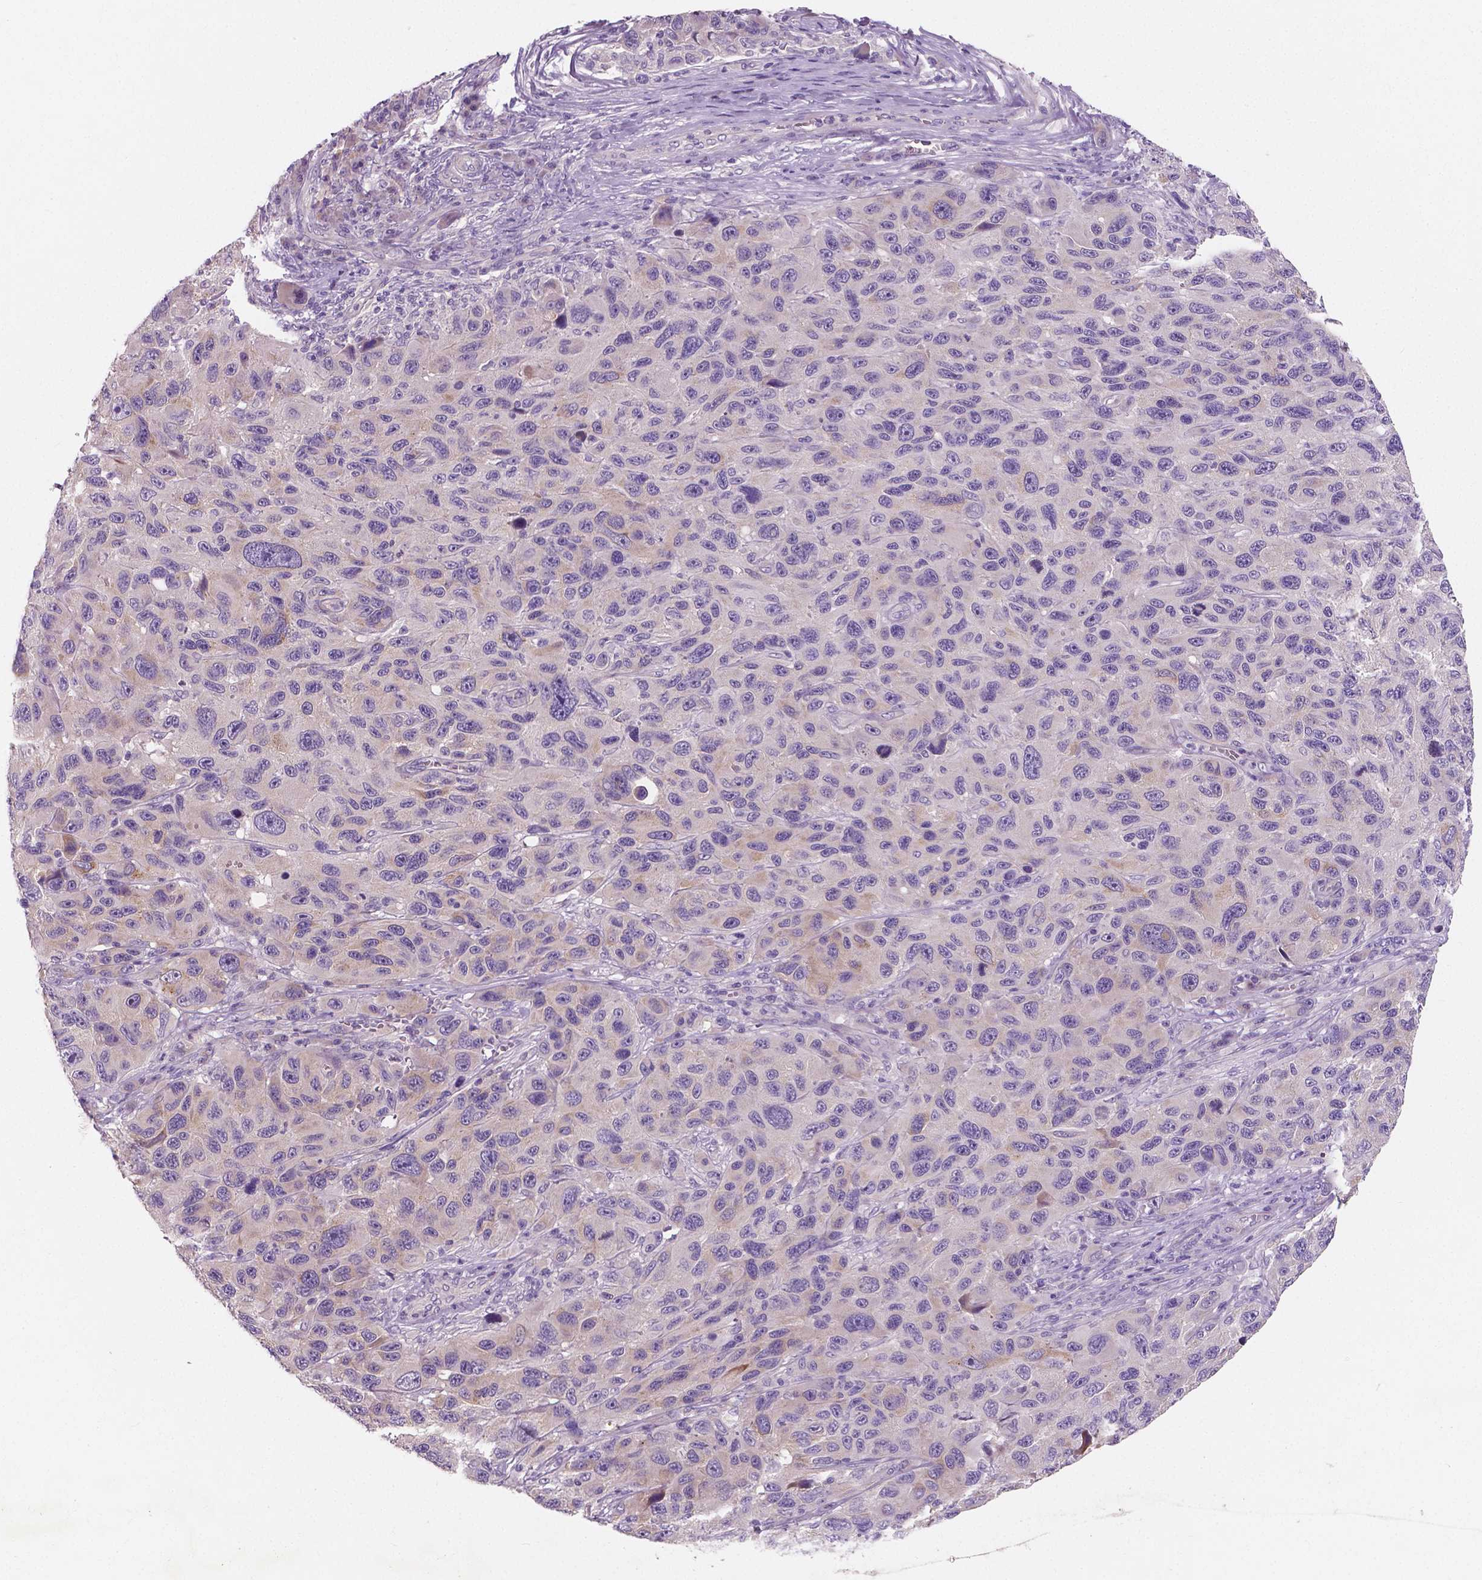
{"staining": {"intensity": "moderate", "quantity": "<25%", "location": "cytoplasmic/membranous"}, "tissue": "melanoma", "cell_type": "Tumor cells", "image_type": "cancer", "snomed": [{"axis": "morphology", "description": "Malignant melanoma, NOS"}, {"axis": "topography", "description": "Skin"}], "caption": "Immunohistochemistry (IHC) photomicrograph of malignant melanoma stained for a protein (brown), which shows low levels of moderate cytoplasmic/membranous positivity in approximately <25% of tumor cells.", "gene": "LSM14B", "patient": {"sex": "male", "age": 53}}